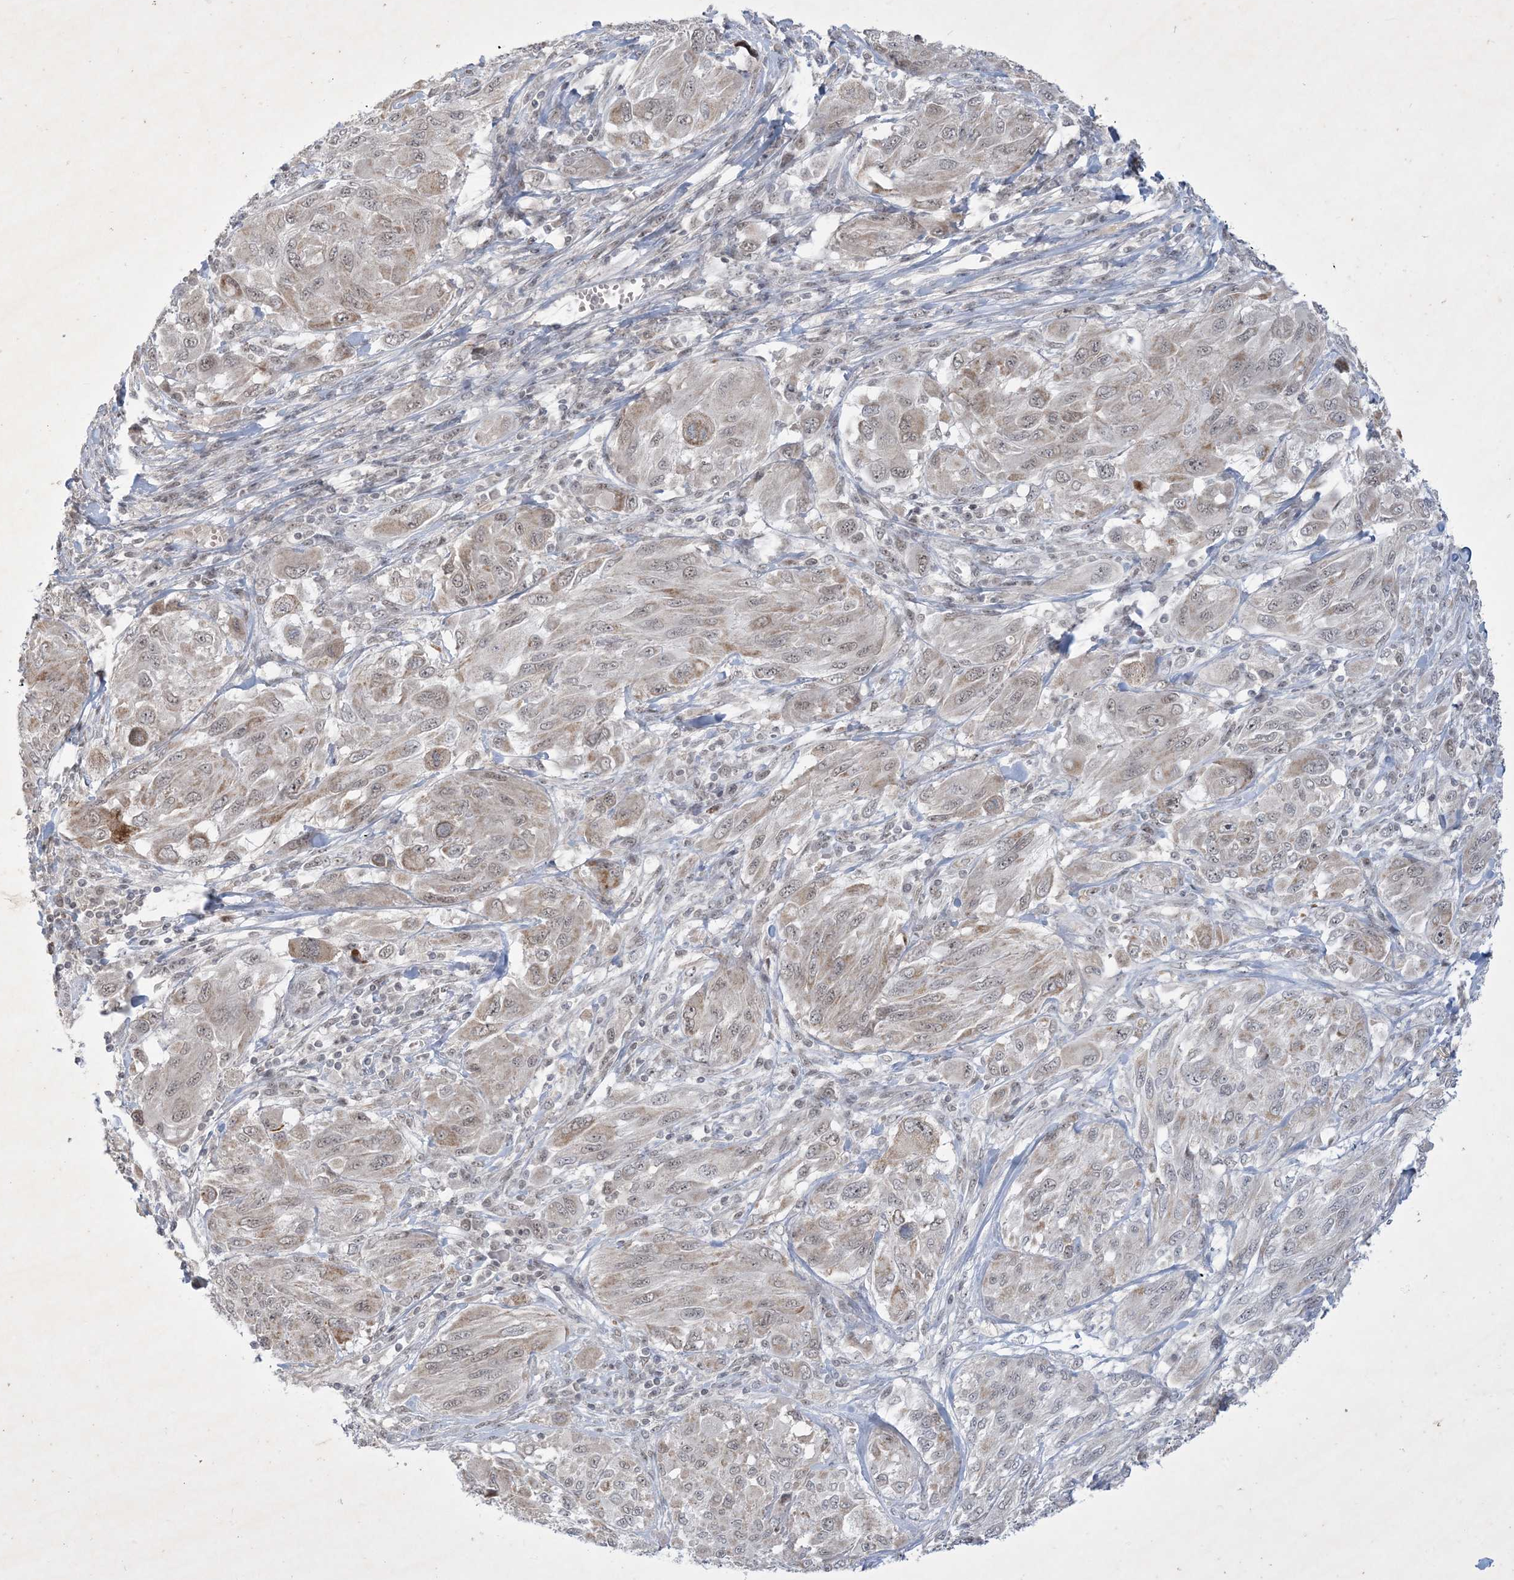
{"staining": {"intensity": "weak", "quantity": ">75%", "location": "cytoplasmic/membranous"}, "tissue": "melanoma", "cell_type": "Tumor cells", "image_type": "cancer", "snomed": [{"axis": "morphology", "description": "Malignant melanoma, NOS"}, {"axis": "topography", "description": "Skin"}], "caption": "An image of melanoma stained for a protein displays weak cytoplasmic/membranous brown staining in tumor cells.", "gene": "ZNF674", "patient": {"sex": "female", "age": 91}}